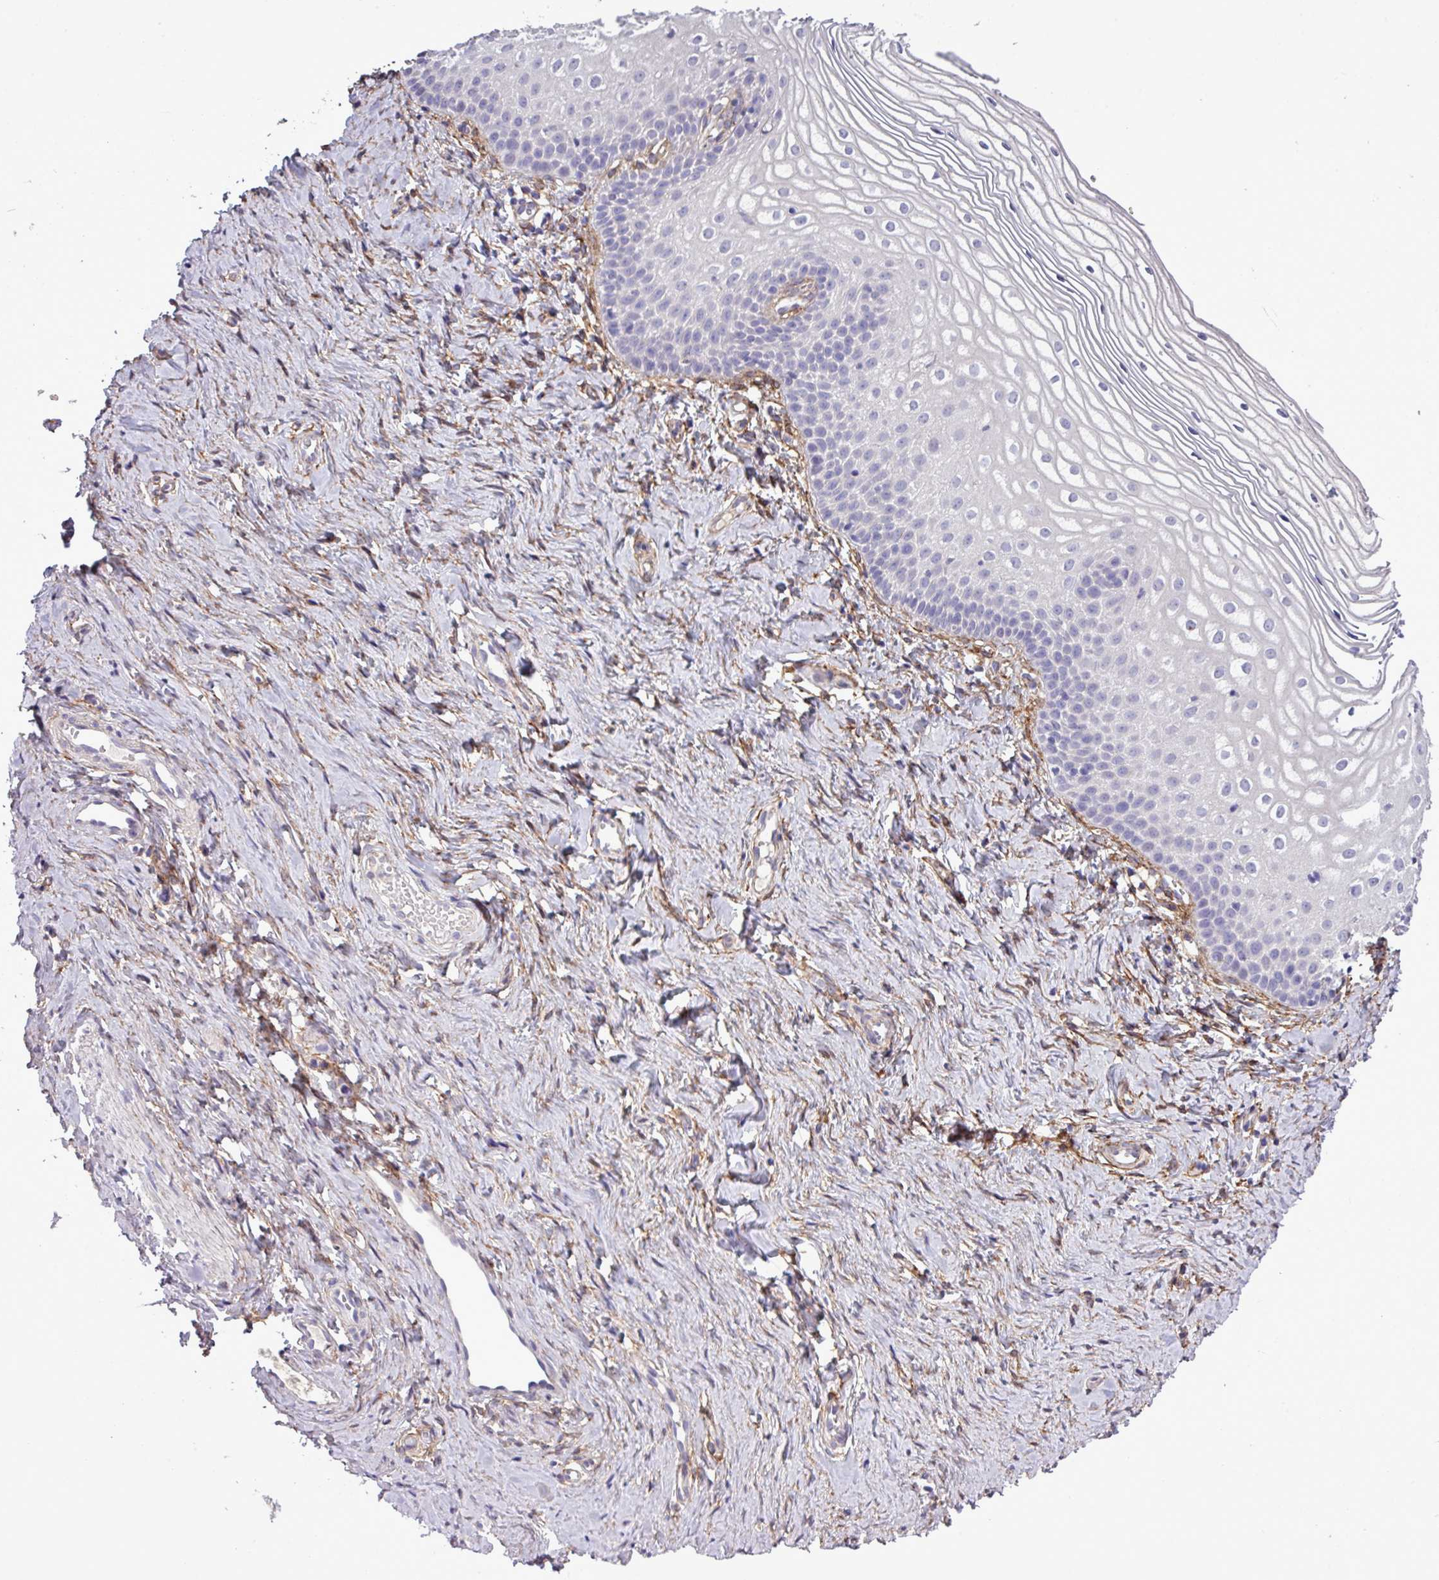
{"staining": {"intensity": "negative", "quantity": "none", "location": "none"}, "tissue": "vagina", "cell_type": "Squamous epithelial cells", "image_type": "normal", "snomed": [{"axis": "morphology", "description": "Normal tissue, NOS"}, {"axis": "topography", "description": "Vagina"}], "caption": "This micrograph is of unremarkable vagina stained with IHC to label a protein in brown with the nuclei are counter-stained blue. There is no staining in squamous epithelial cells. (Brightfield microscopy of DAB (3,3'-diaminobenzidine) immunohistochemistry at high magnification).", "gene": "CD248", "patient": {"sex": "female", "age": 56}}